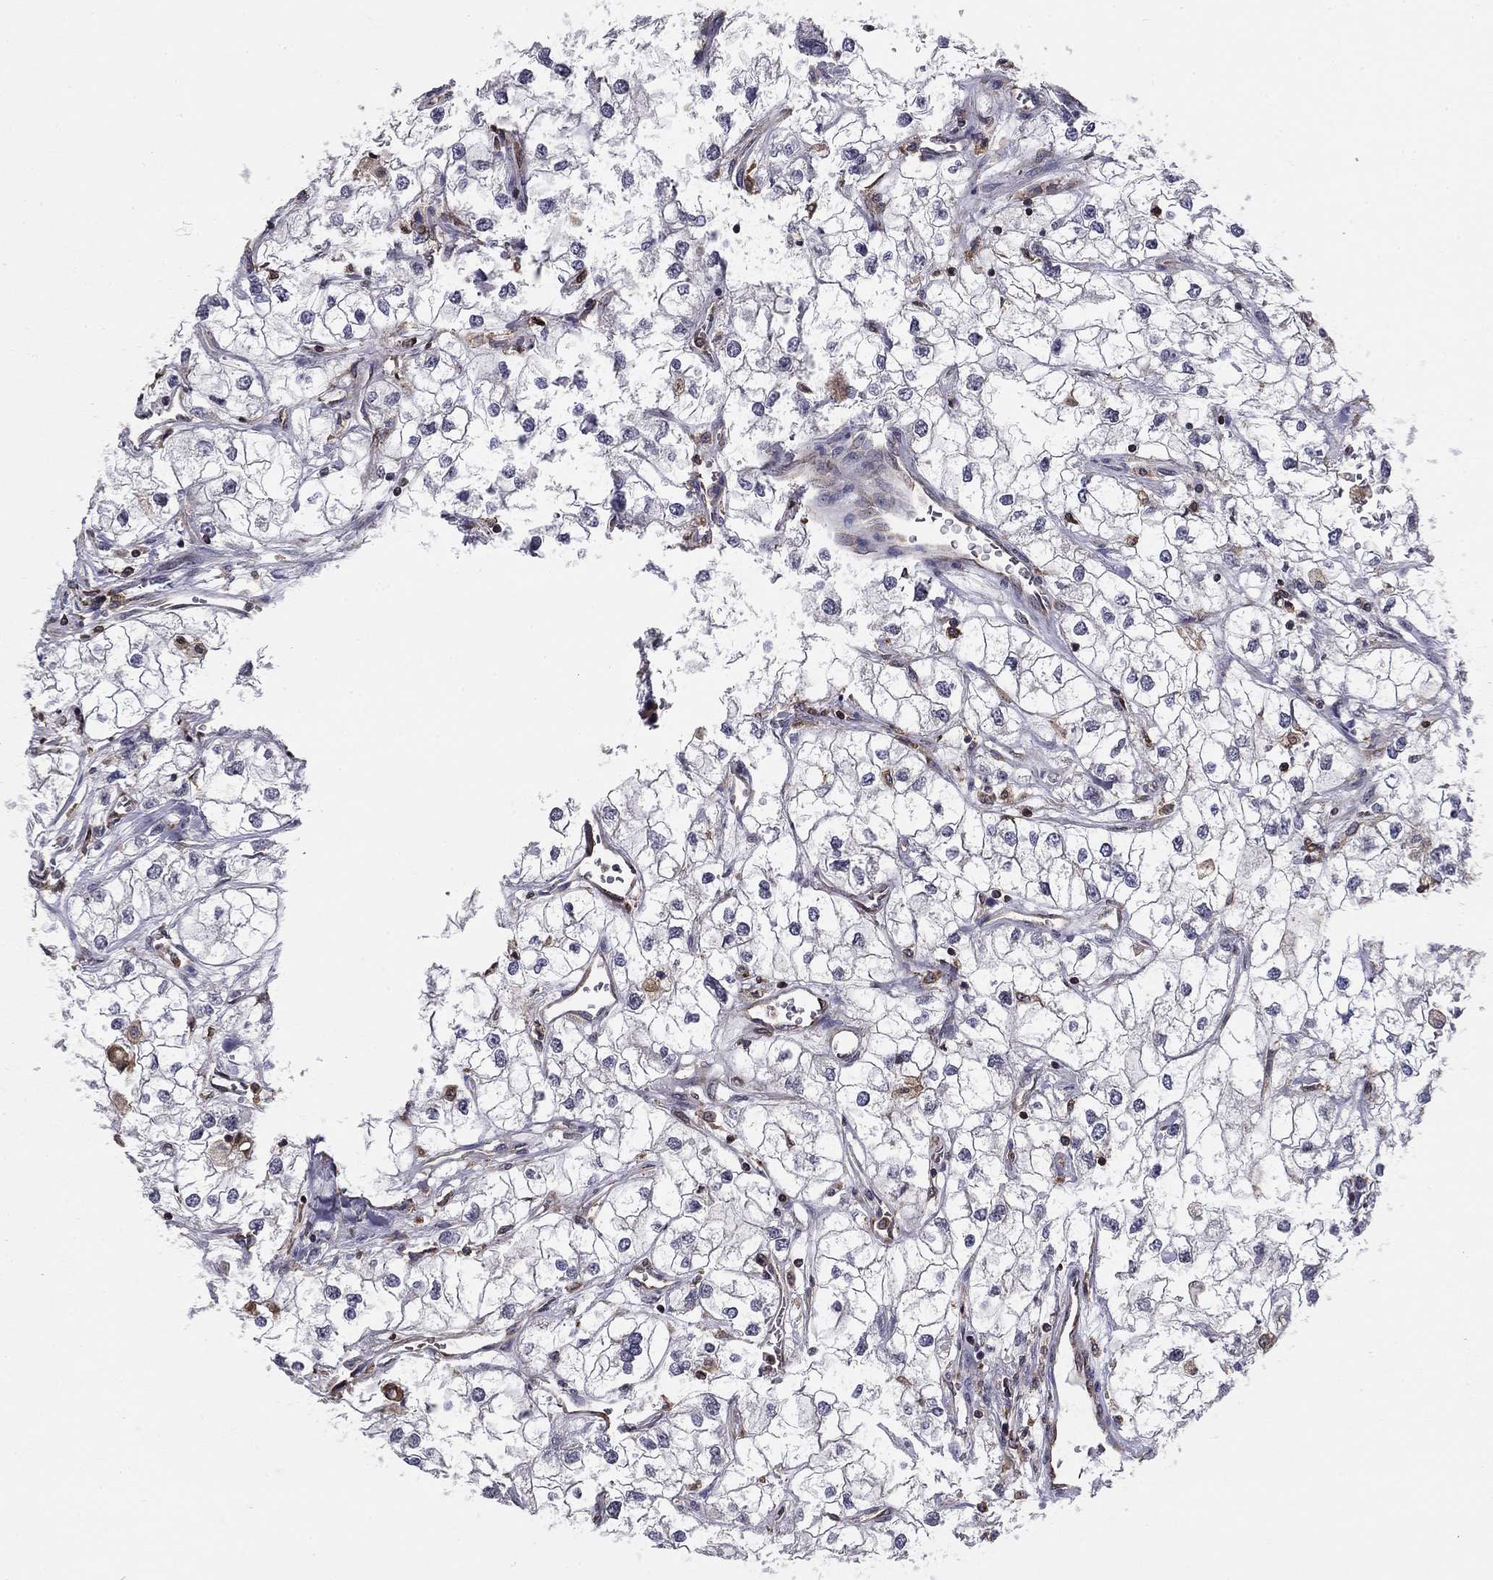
{"staining": {"intensity": "negative", "quantity": "none", "location": "none"}, "tissue": "renal cancer", "cell_type": "Tumor cells", "image_type": "cancer", "snomed": [{"axis": "morphology", "description": "Adenocarcinoma, NOS"}, {"axis": "topography", "description": "Kidney"}], "caption": "Adenocarcinoma (renal) was stained to show a protein in brown. There is no significant positivity in tumor cells.", "gene": "PLCB2", "patient": {"sex": "male", "age": 59}}